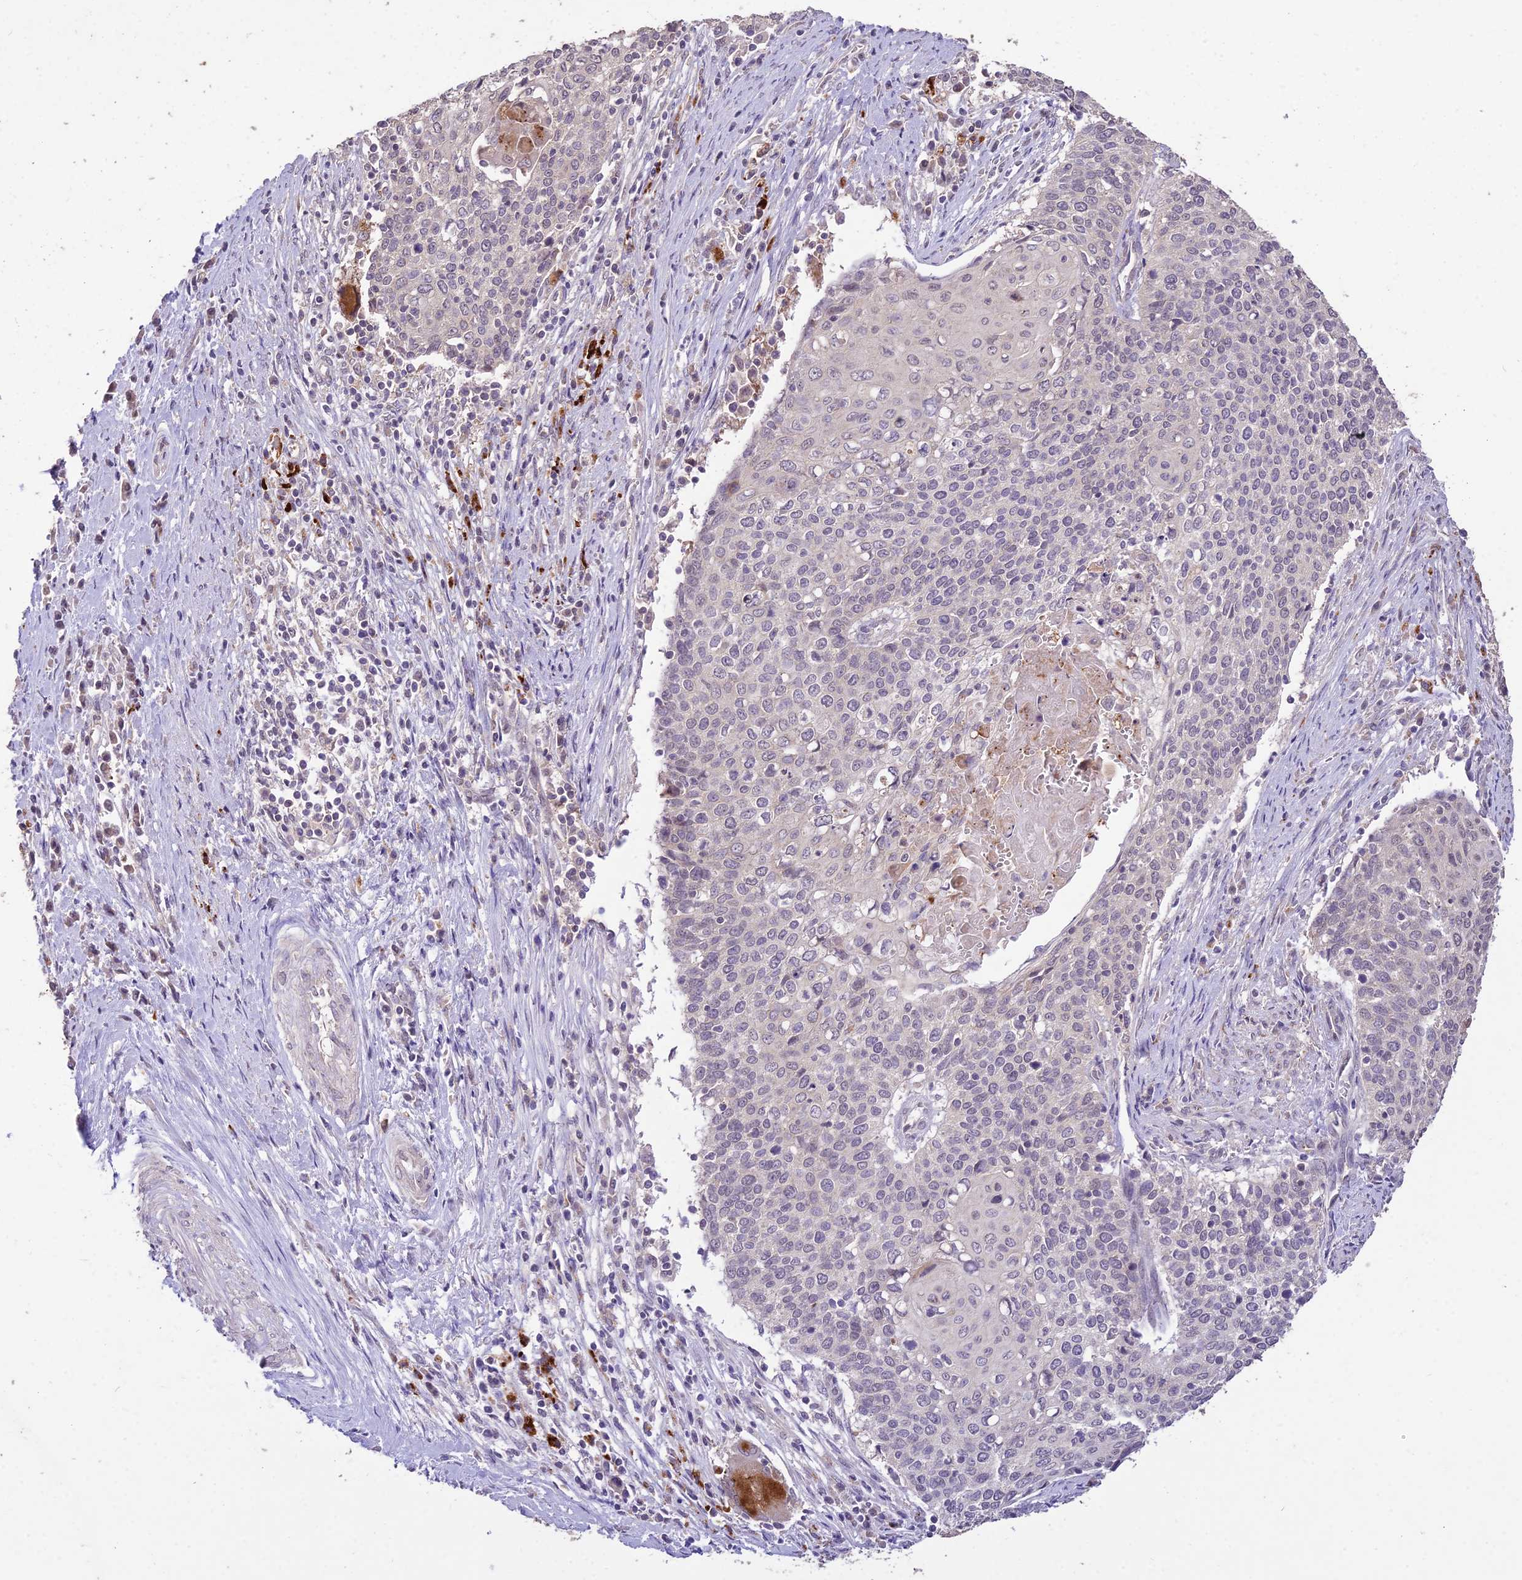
{"staining": {"intensity": "negative", "quantity": "none", "location": "none"}, "tissue": "cervical cancer", "cell_type": "Tumor cells", "image_type": "cancer", "snomed": [{"axis": "morphology", "description": "Squamous cell carcinoma, NOS"}, {"axis": "topography", "description": "Cervix"}], "caption": "The micrograph shows no significant positivity in tumor cells of squamous cell carcinoma (cervical). (DAB (3,3'-diaminobenzidine) immunohistochemistry visualized using brightfield microscopy, high magnification).", "gene": "SDHD", "patient": {"sex": "female", "age": 39}}